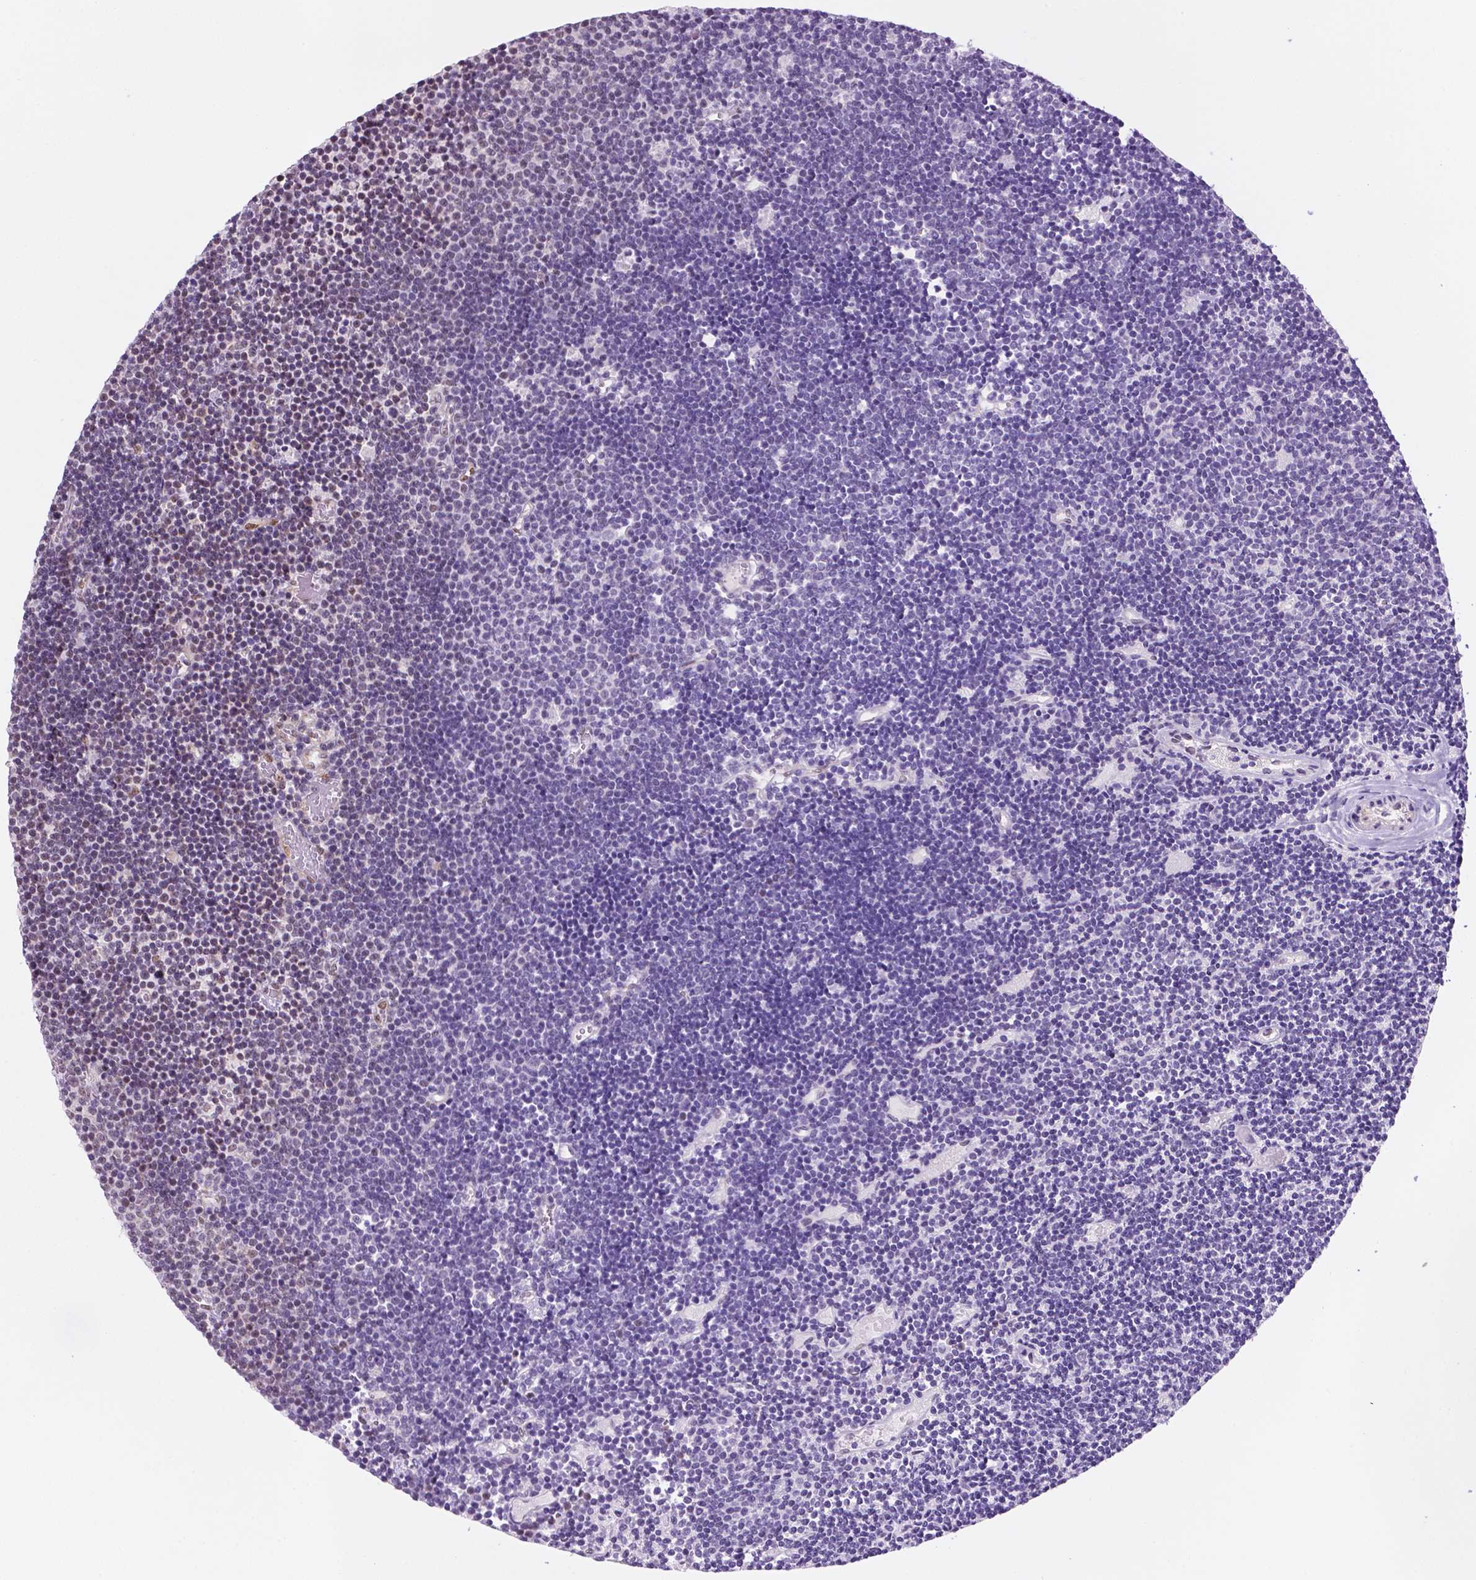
{"staining": {"intensity": "weak", "quantity": "<25%", "location": "nuclear"}, "tissue": "lymphoma", "cell_type": "Tumor cells", "image_type": "cancer", "snomed": [{"axis": "morphology", "description": "Malignant lymphoma, non-Hodgkin's type, Low grade"}, {"axis": "topography", "description": "Brain"}], "caption": "This is an immunohistochemistry photomicrograph of human malignant lymphoma, non-Hodgkin's type (low-grade). There is no expression in tumor cells.", "gene": "C18orf21", "patient": {"sex": "female", "age": 66}}